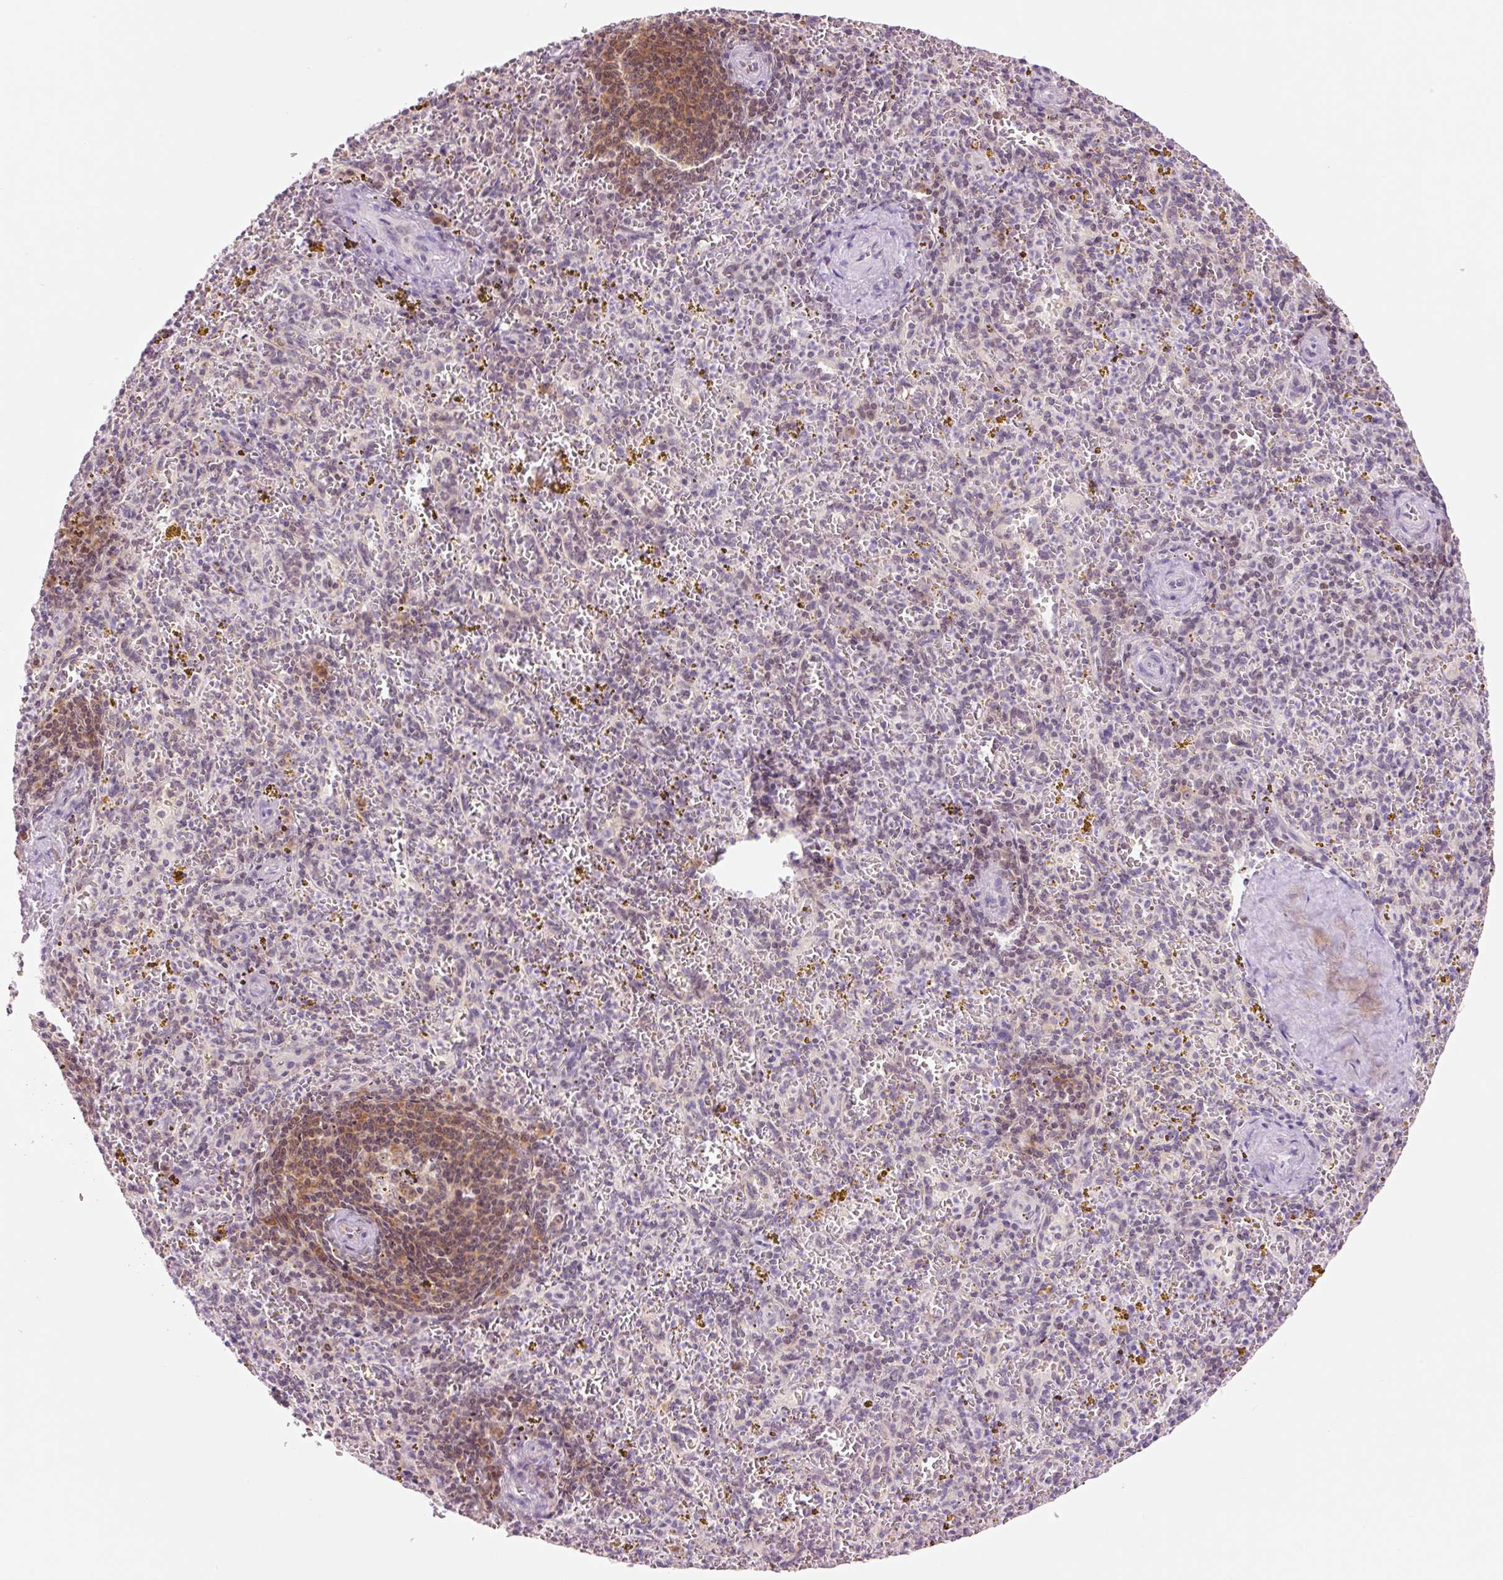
{"staining": {"intensity": "negative", "quantity": "none", "location": "none"}, "tissue": "spleen", "cell_type": "Cells in red pulp", "image_type": "normal", "snomed": [{"axis": "morphology", "description": "Normal tissue, NOS"}, {"axis": "topography", "description": "Spleen"}], "caption": "The immunohistochemistry (IHC) photomicrograph has no significant staining in cells in red pulp of spleen.", "gene": "RPL41", "patient": {"sex": "male", "age": 57}}